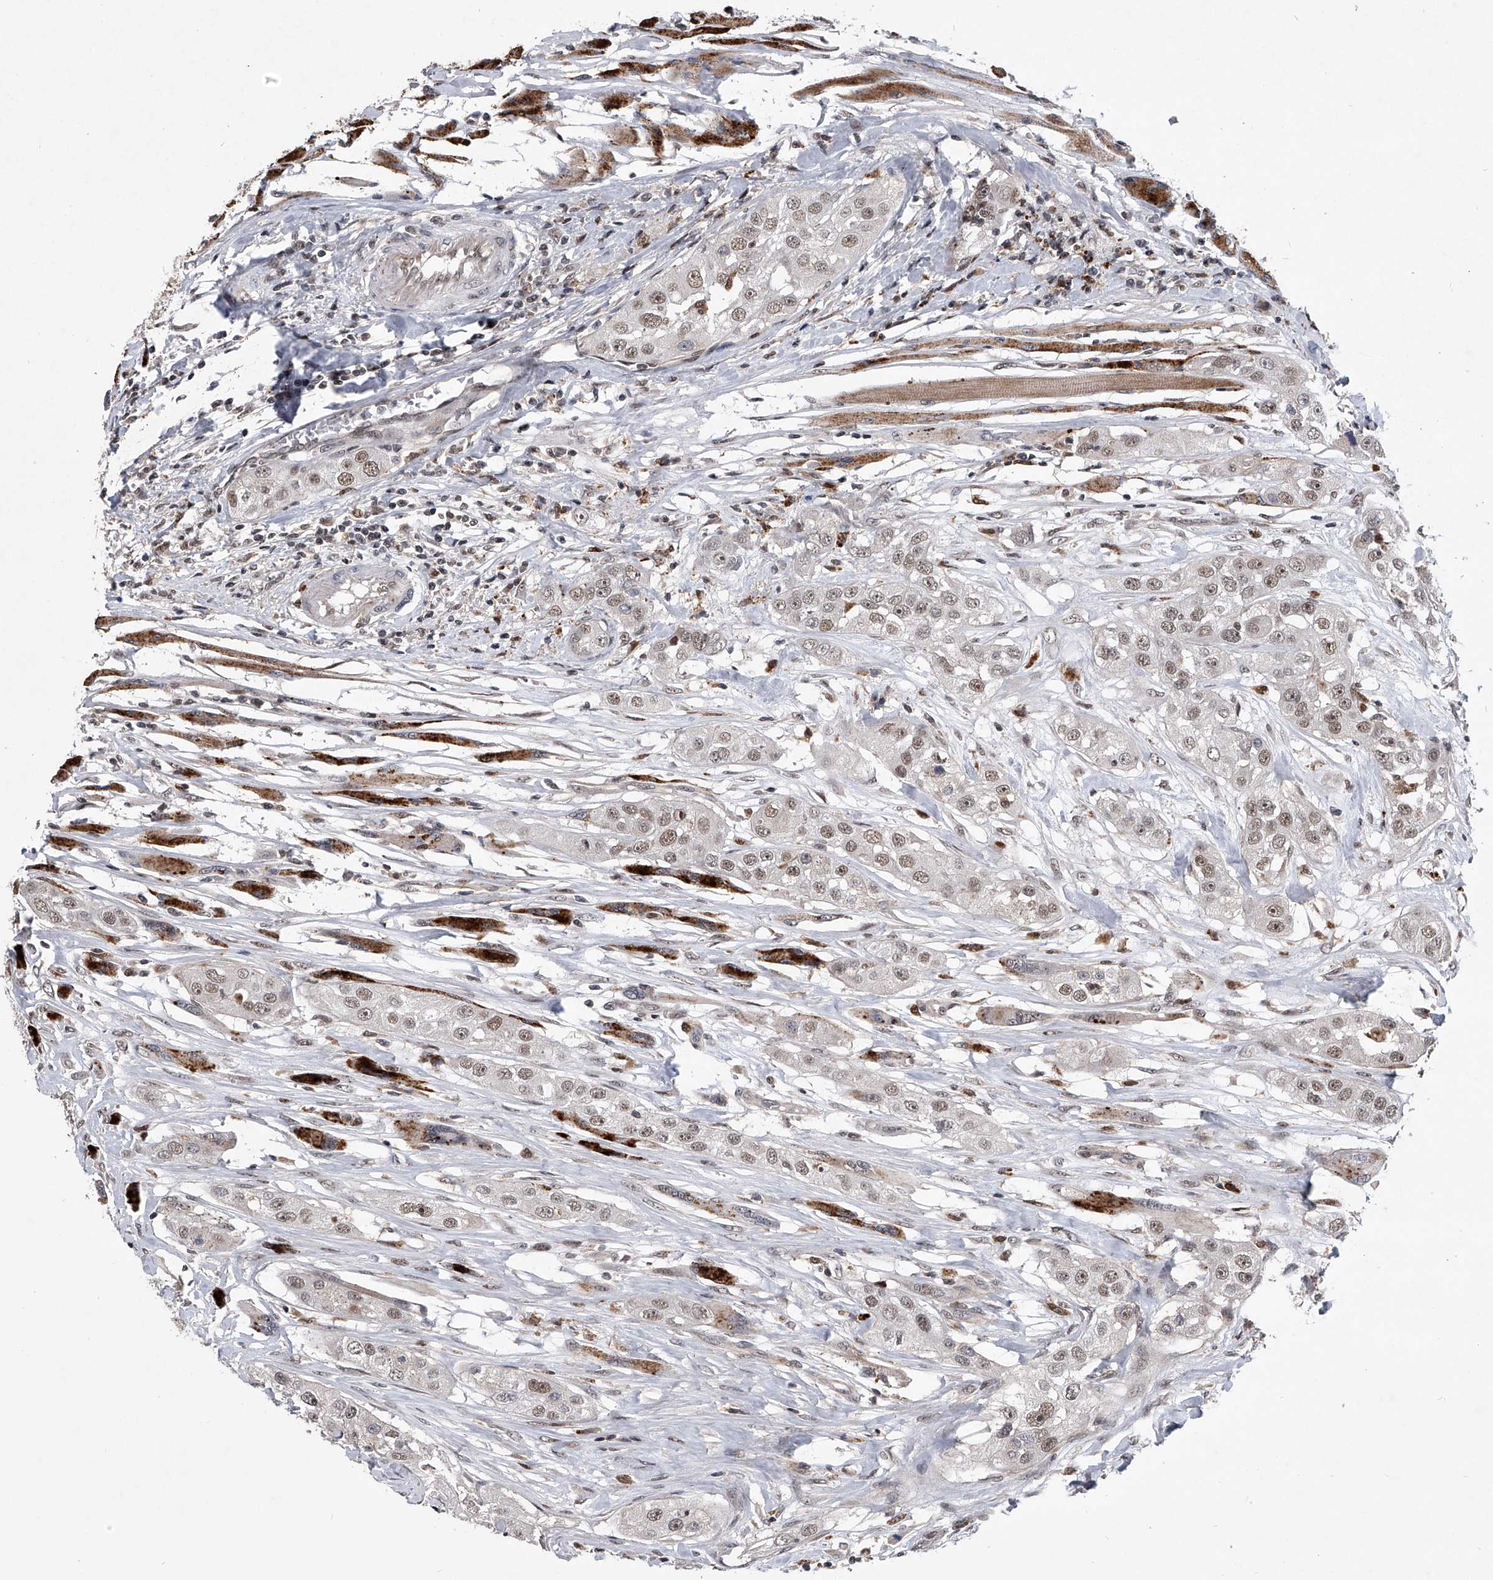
{"staining": {"intensity": "weak", "quantity": ">75%", "location": "nuclear"}, "tissue": "head and neck cancer", "cell_type": "Tumor cells", "image_type": "cancer", "snomed": [{"axis": "morphology", "description": "Normal tissue, NOS"}, {"axis": "morphology", "description": "Squamous cell carcinoma, NOS"}, {"axis": "topography", "description": "Skeletal muscle"}, {"axis": "topography", "description": "Head-Neck"}], "caption": "Immunohistochemical staining of head and neck squamous cell carcinoma reveals low levels of weak nuclear staining in about >75% of tumor cells.", "gene": "CMTR1", "patient": {"sex": "male", "age": 51}}